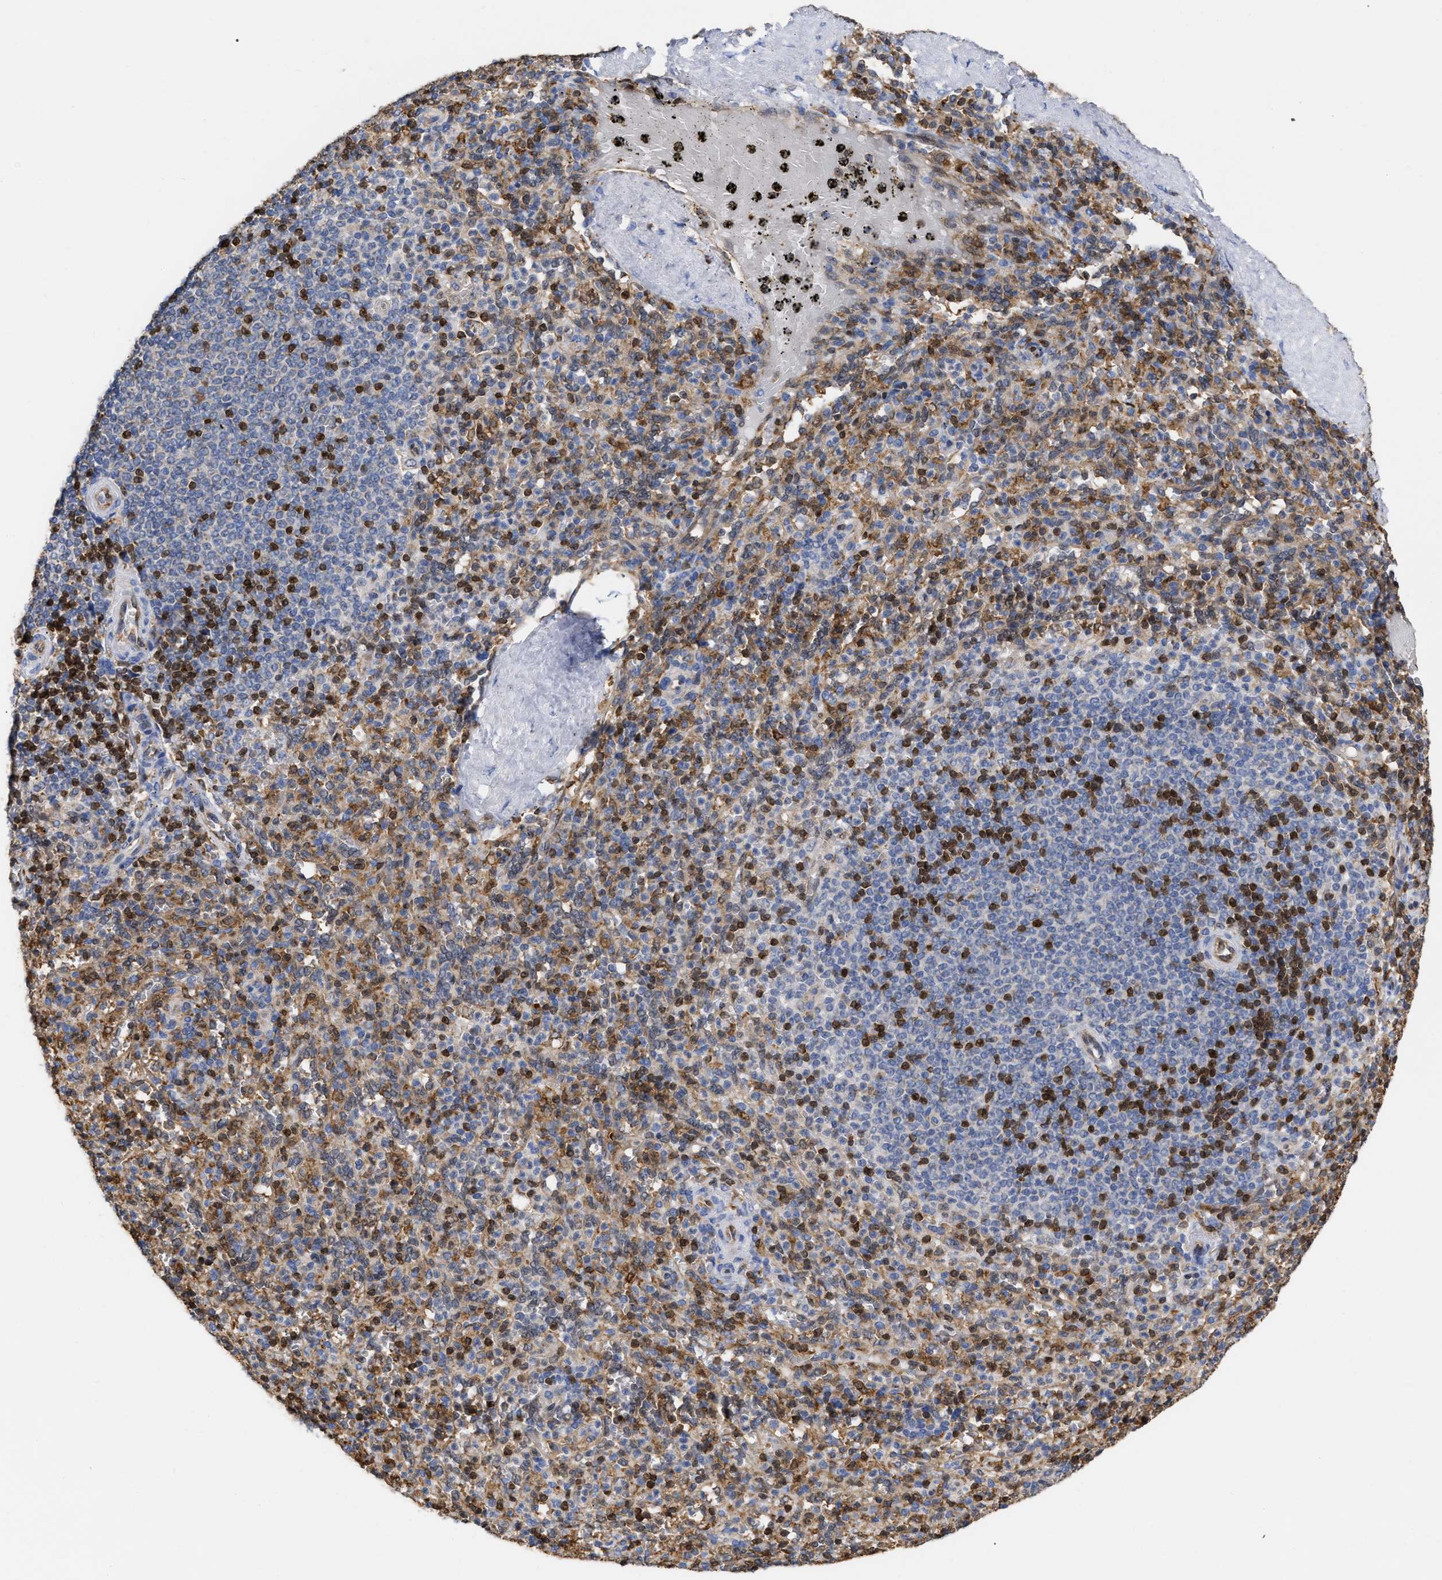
{"staining": {"intensity": "moderate", "quantity": ">75%", "location": "cytoplasmic/membranous,nuclear"}, "tissue": "spleen", "cell_type": "Cells in red pulp", "image_type": "normal", "snomed": [{"axis": "morphology", "description": "Normal tissue, NOS"}, {"axis": "topography", "description": "Spleen"}], "caption": "Spleen stained with a protein marker exhibits moderate staining in cells in red pulp.", "gene": "GIMAP4", "patient": {"sex": "male", "age": 36}}